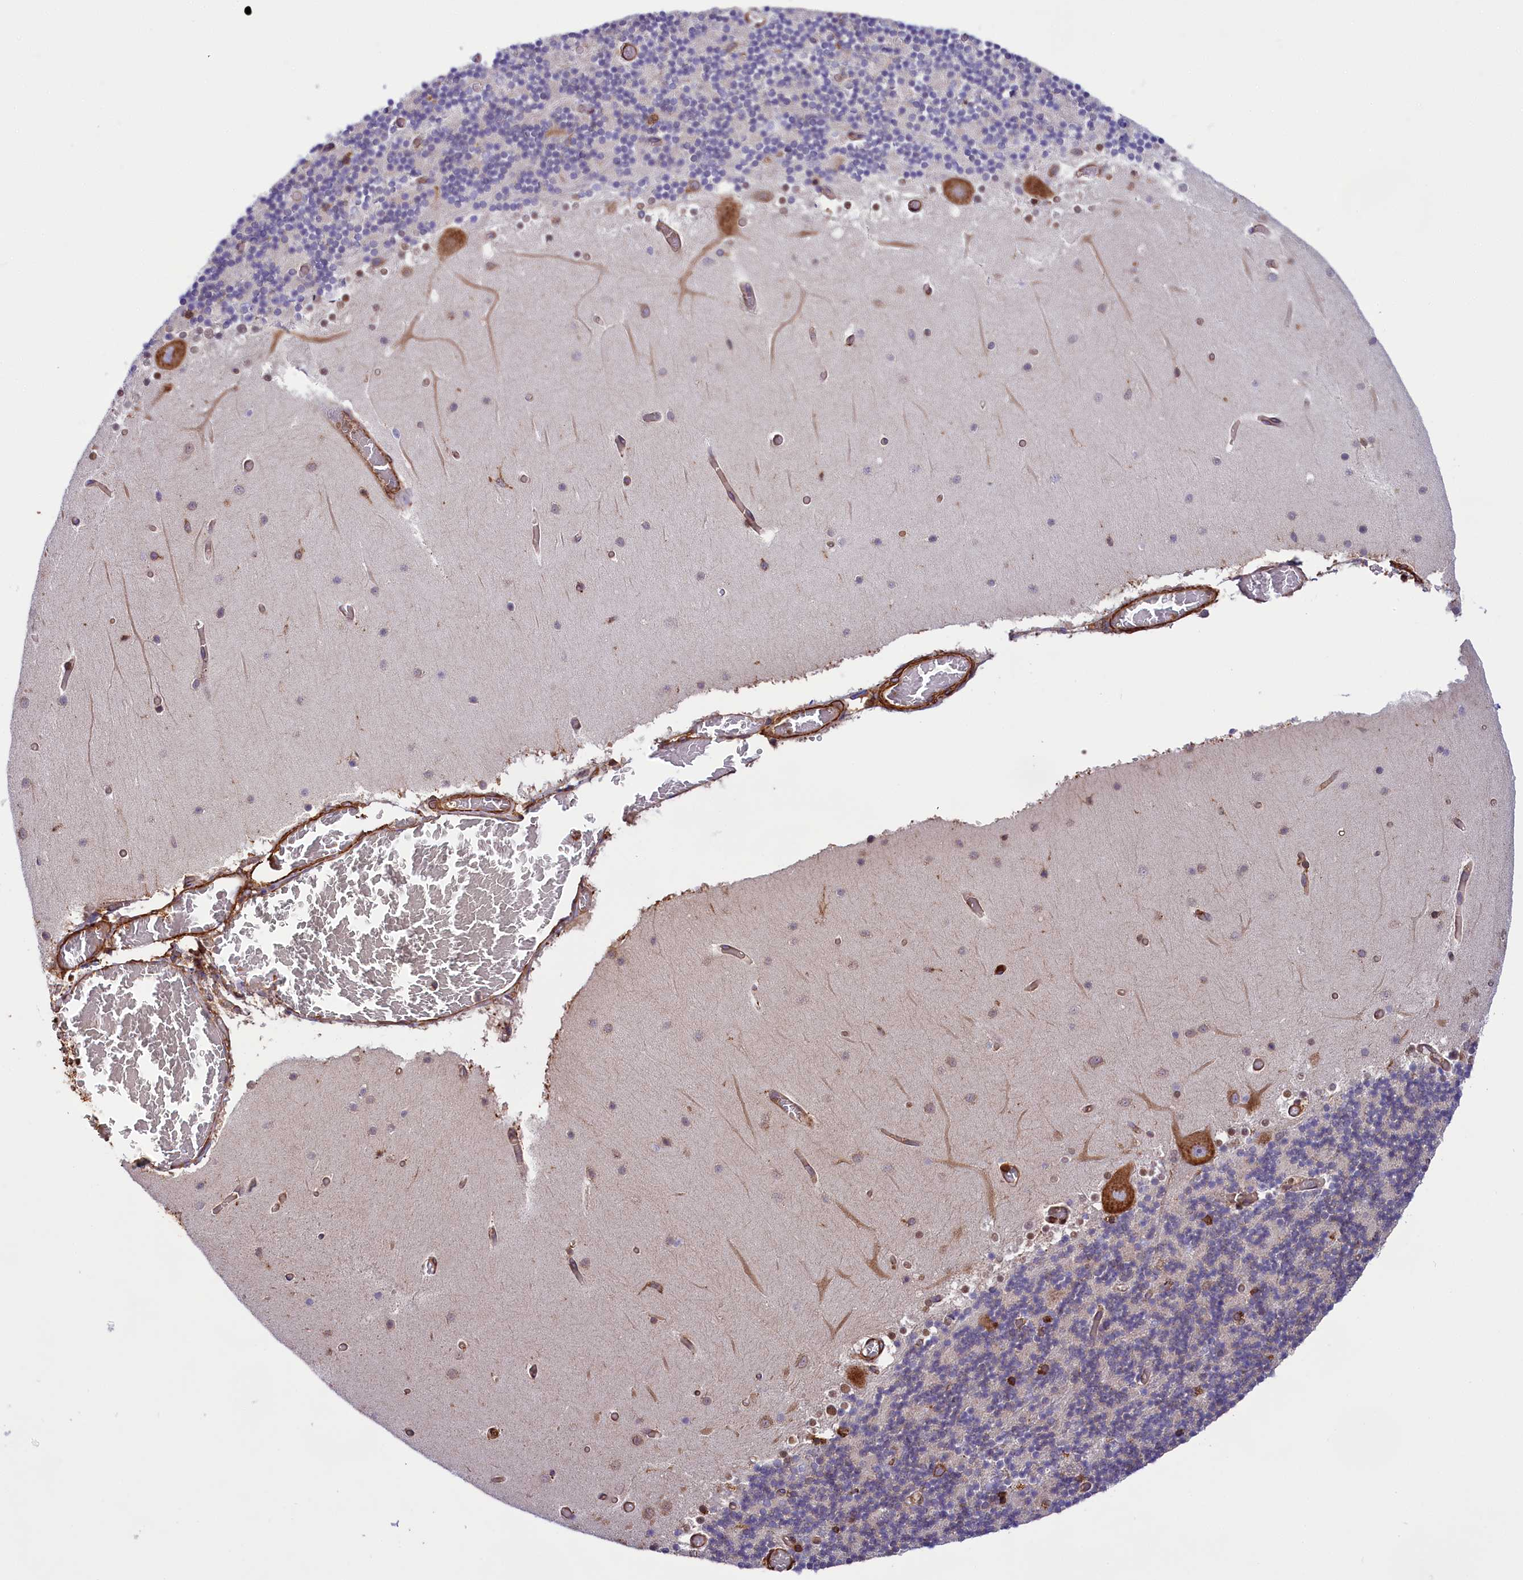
{"staining": {"intensity": "weak", "quantity": "25%-75%", "location": "cytoplasmic/membranous"}, "tissue": "cerebellum", "cell_type": "Cells in granular layer", "image_type": "normal", "snomed": [{"axis": "morphology", "description": "Normal tissue, NOS"}, {"axis": "topography", "description": "Cerebellum"}], "caption": "The immunohistochemical stain labels weak cytoplasmic/membranous expression in cells in granular layer of normal cerebellum.", "gene": "GYS1", "patient": {"sex": "female", "age": 28}}